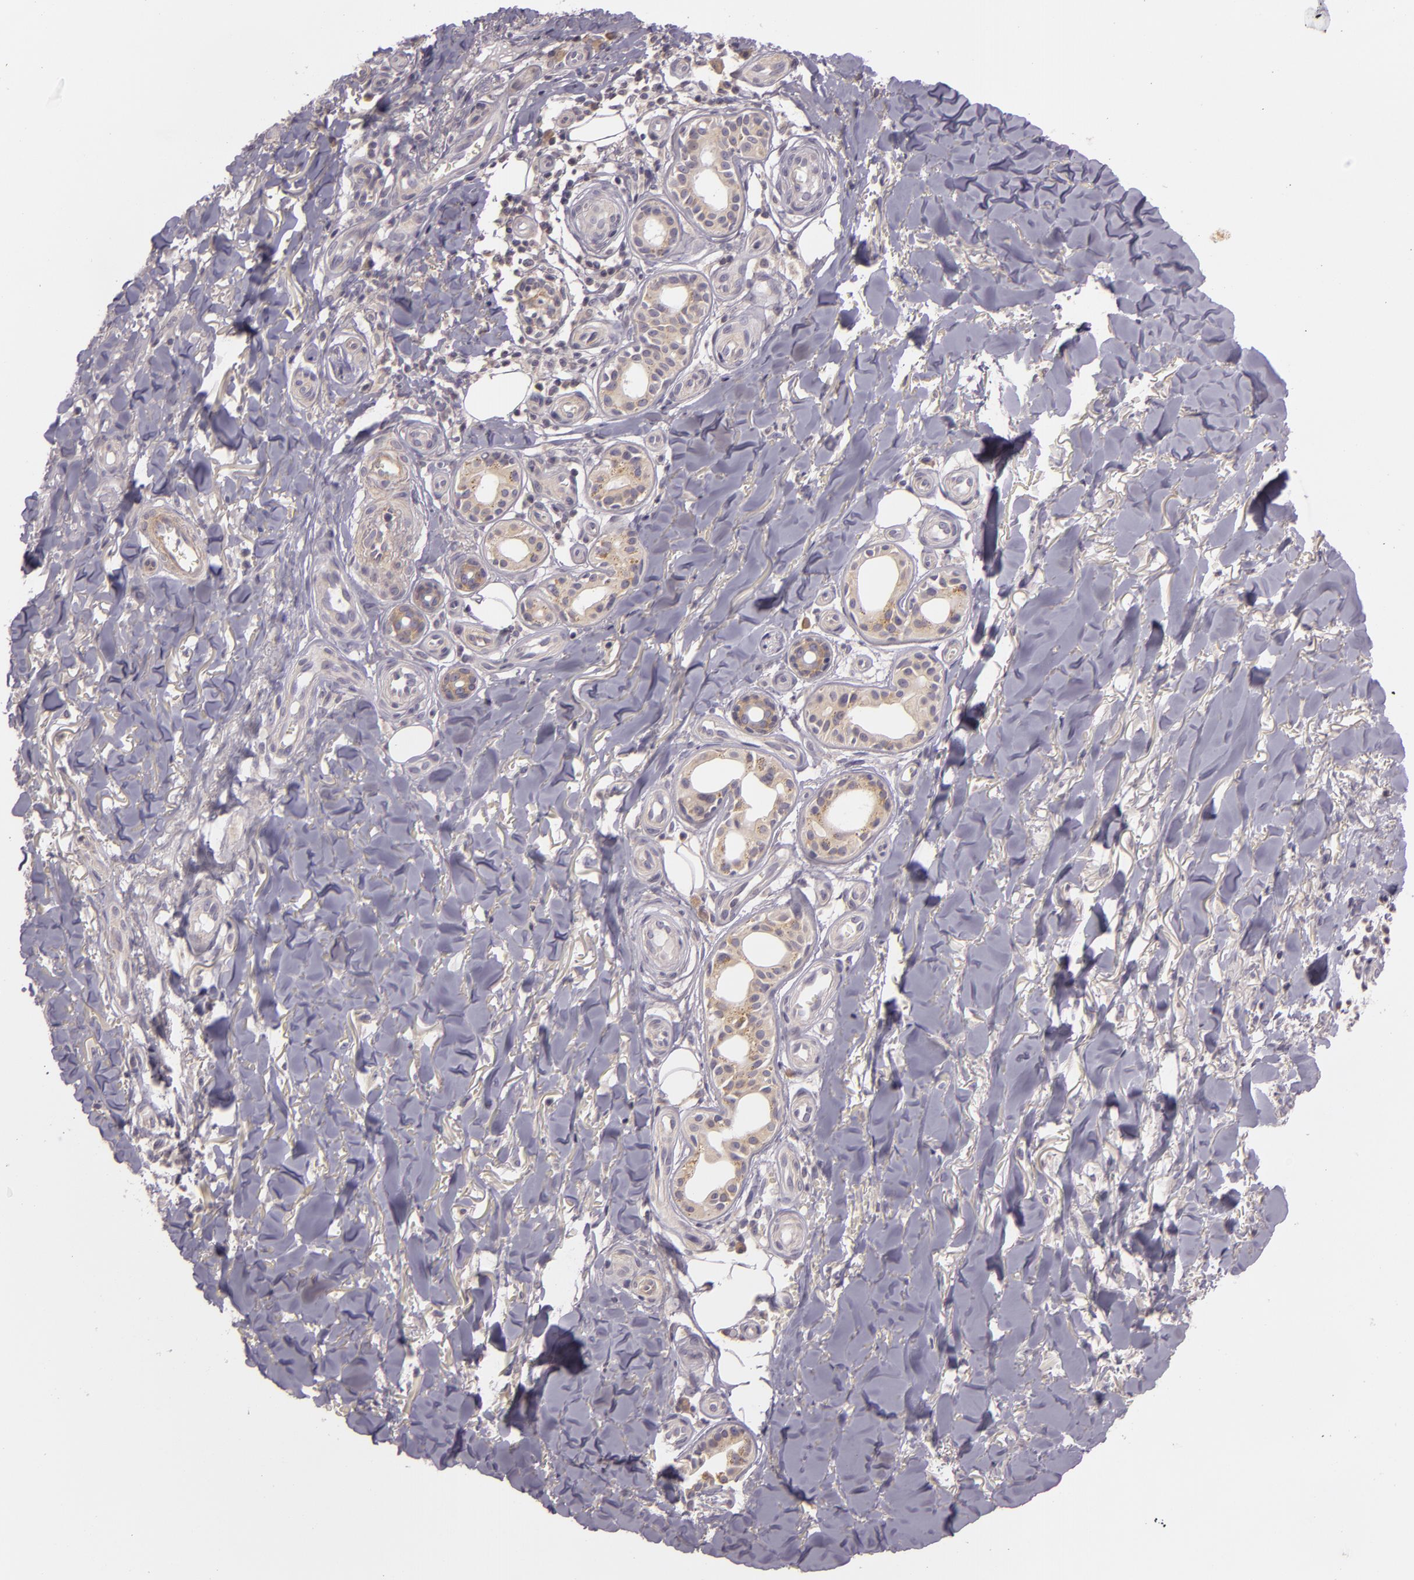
{"staining": {"intensity": "weak", "quantity": "<25%", "location": "cytoplasmic/membranous"}, "tissue": "skin cancer", "cell_type": "Tumor cells", "image_type": "cancer", "snomed": [{"axis": "morphology", "description": "Basal cell carcinoma"}, {"axis": "topography", "description": "Skin"}], "caption": "DAB immunohistochemical staining of human skin basal cell carcinoma shows no significant expression in tumor cells.", "gene": "RALGAPA1", "patient": {"sex": "male", "age": 81}}